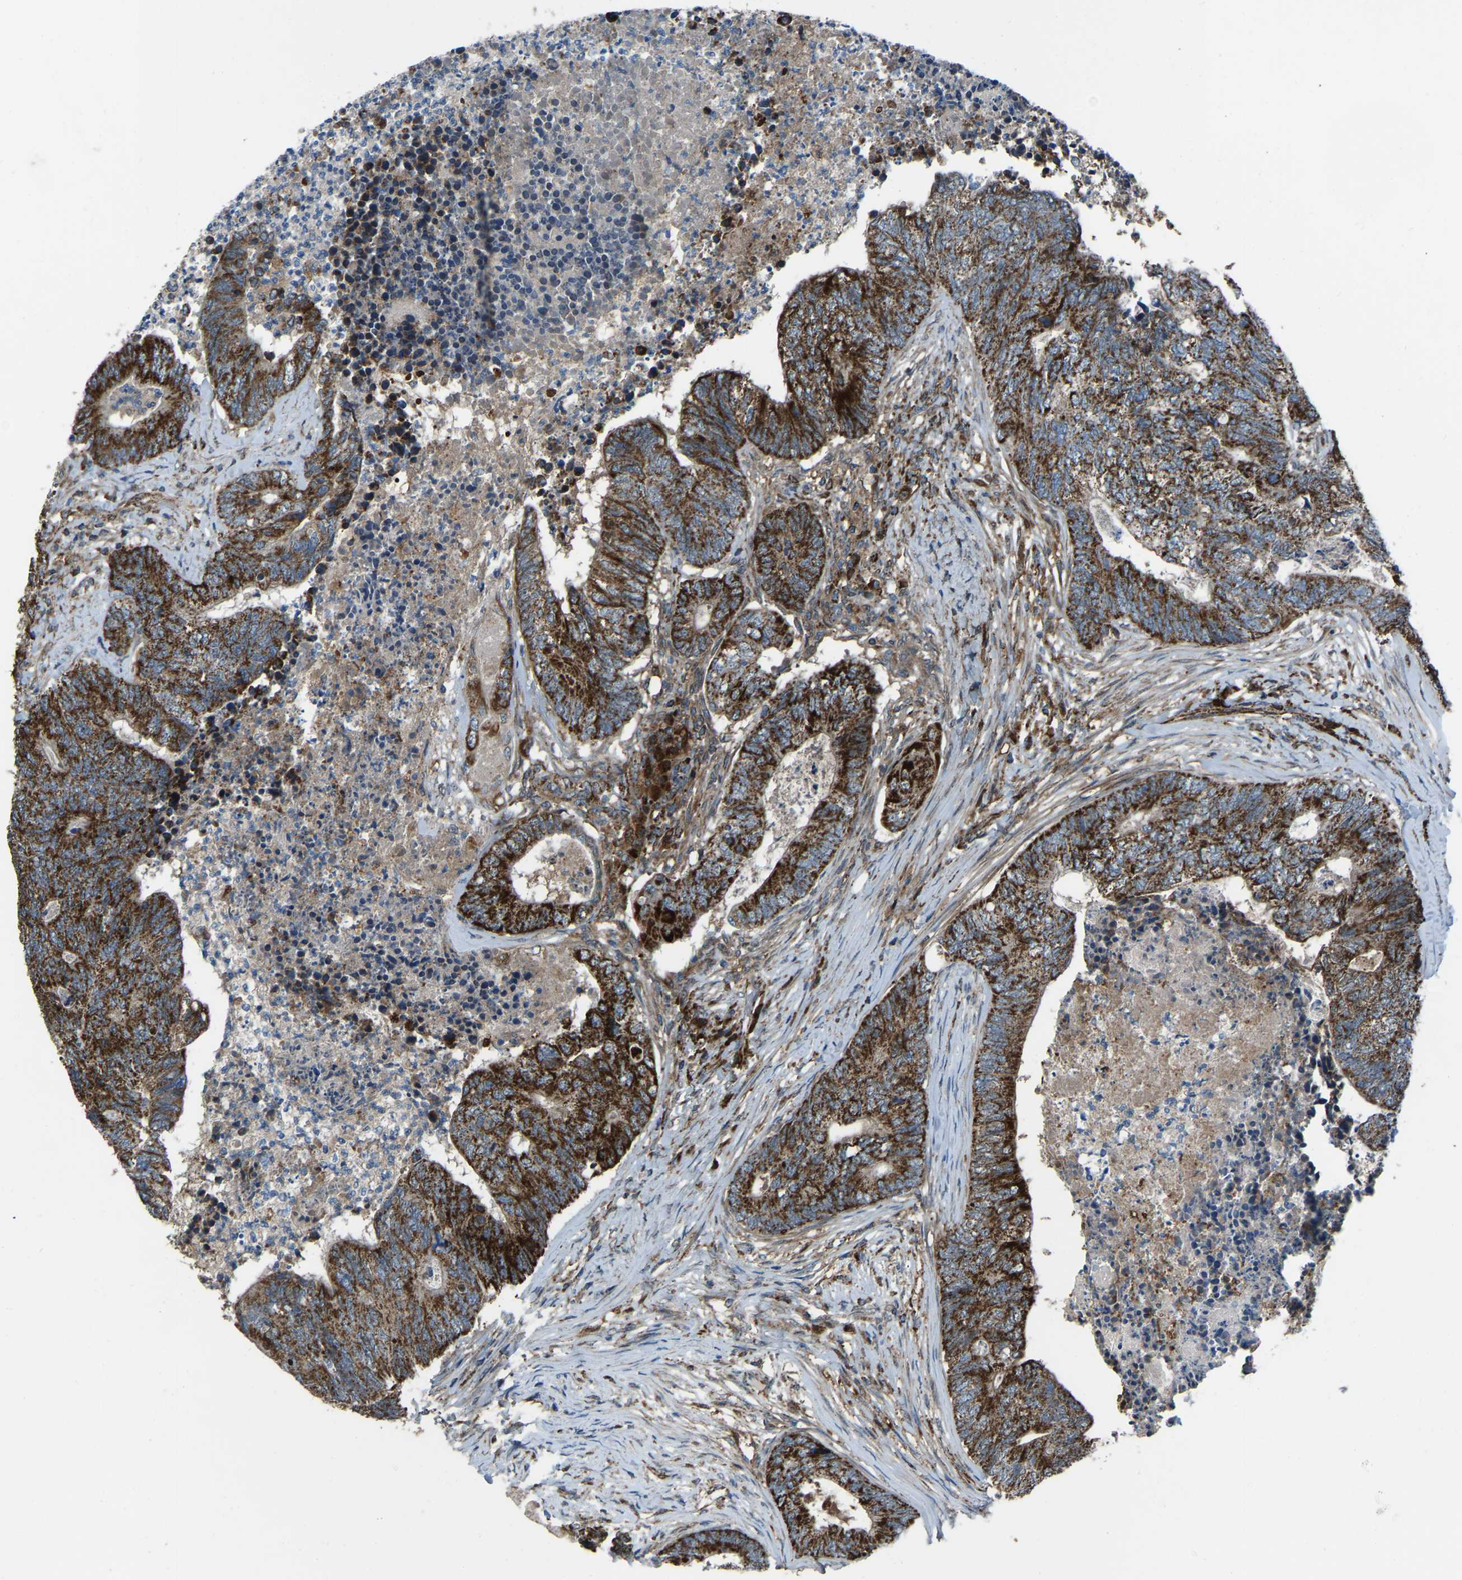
{"staining": {"intensity": "strong", "quantity": ">75%", "location": "cytoplasmic/membranous"}, "tissue": "colorectal cancer", "cell_type": "Tumor cells", "image_type": "cancer", "snomed": [{"axis": "morphology", "description": "Adenocarcinoma, NOS"}, {"axis": "topography", "description": "Colon"}], "caption": "Immunohistochemistry (IHC) staining of colorectal cancer (adenocarcinoma), which shows high levels of strong cytoplasmic/membranous expression in about >75% of tumor cells indicating strong cytoplasmic/membranous protein staining. The staining was performed using DAB (brown) for protein detection and nuclei were counterstained in hematoxylin (blue).", "gene": "AKR1A1", "patient": {"sex": "female", "age": 67}}